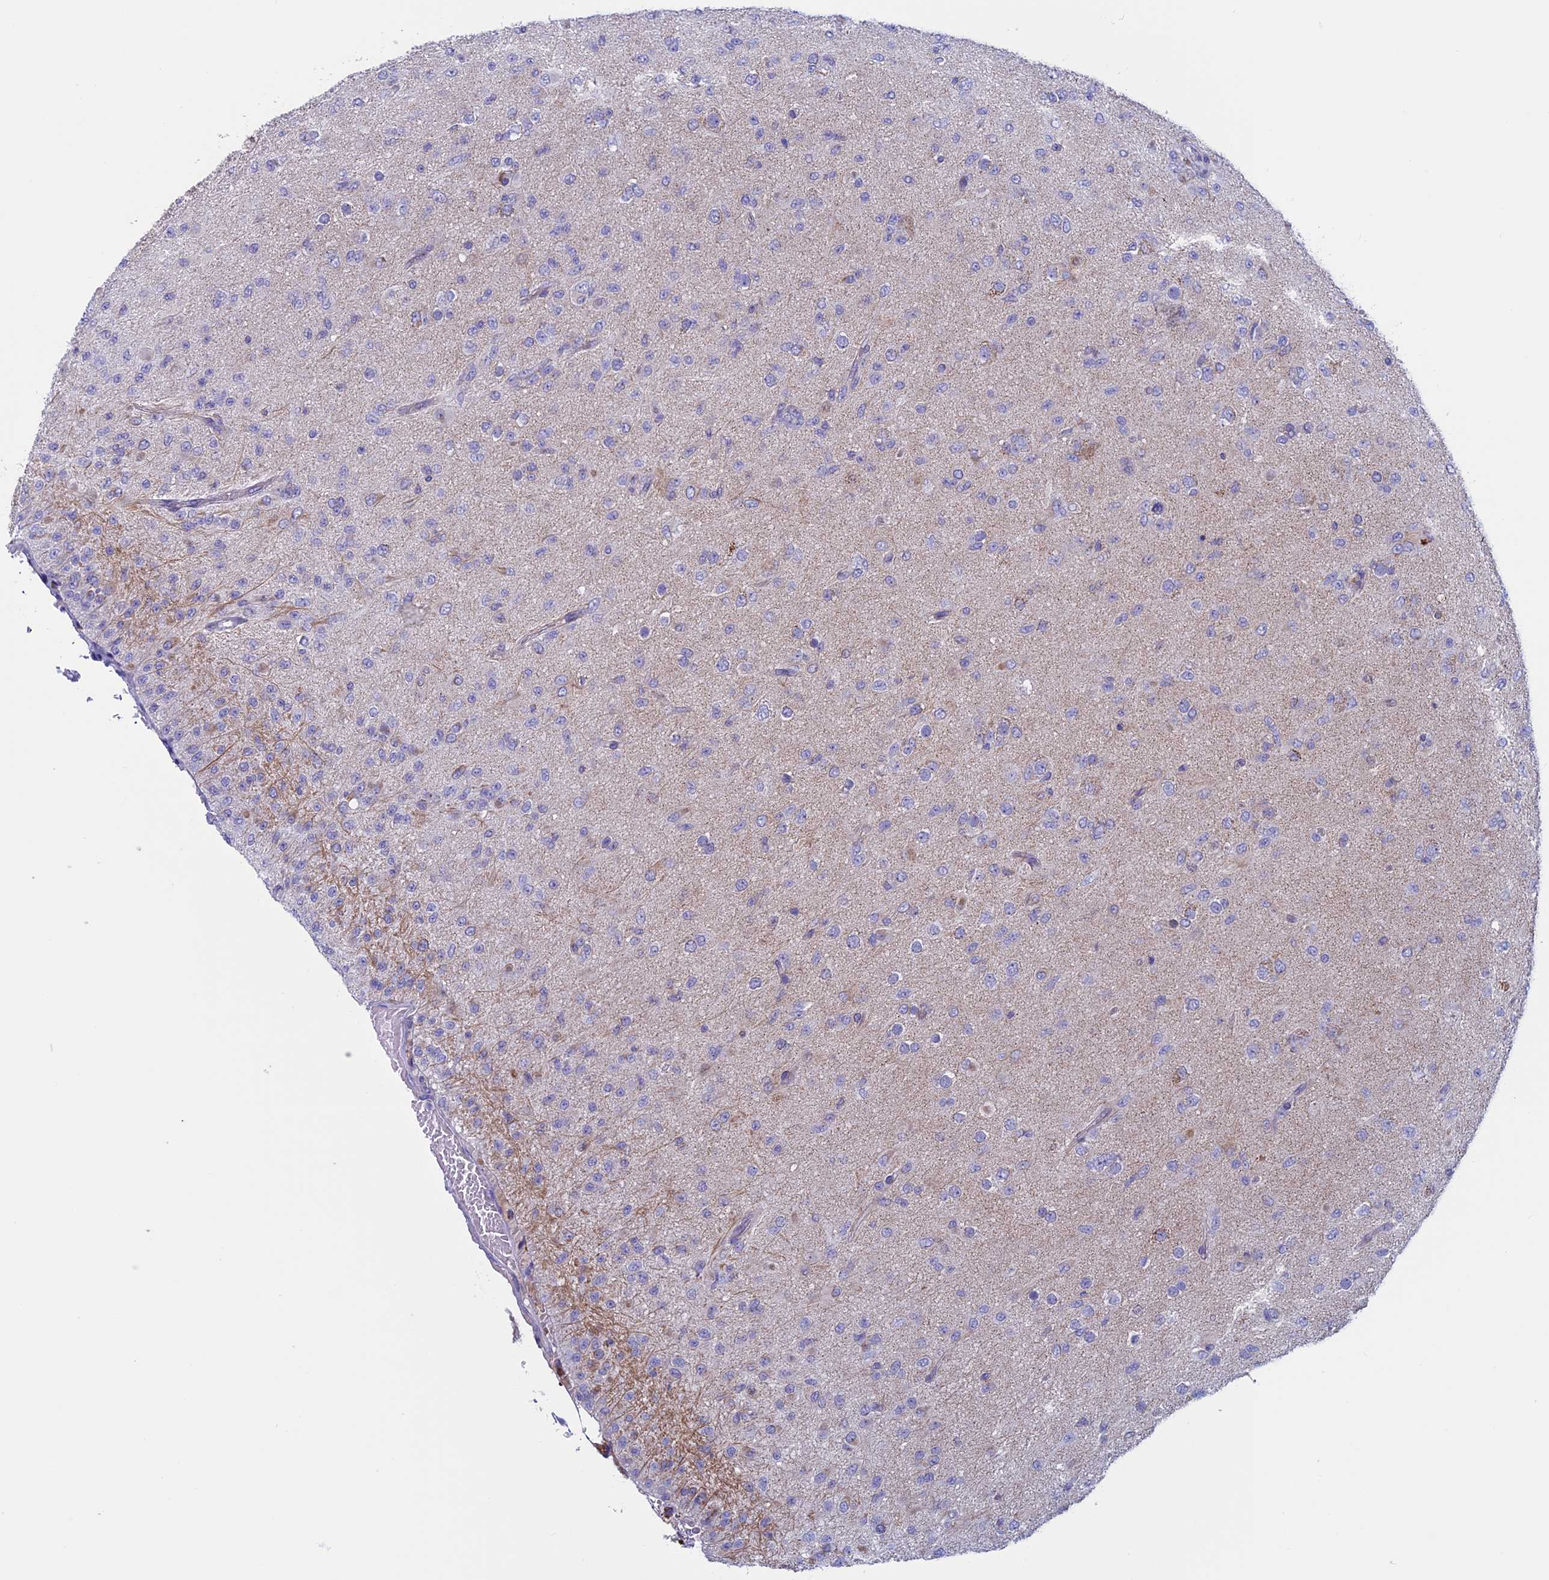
{"staining": {"intensity": "negative", "quantity": "none", "location": "none"}, "tissue": "glioma", "cell_type": "Tumor cells", "image_type": "cancer", "snomed": [{"axis": "morphology", "description": "Glioma, malignant, Low grade"}, {"axis": "topography", "description": "Brain"}], "caption": "Malignant low-grade glioma was stained to show a protein in brown. There is no significant expression in tumor cells.", "gene": "NDUFB9", "patient": {"sex": "male", "age": 65}}